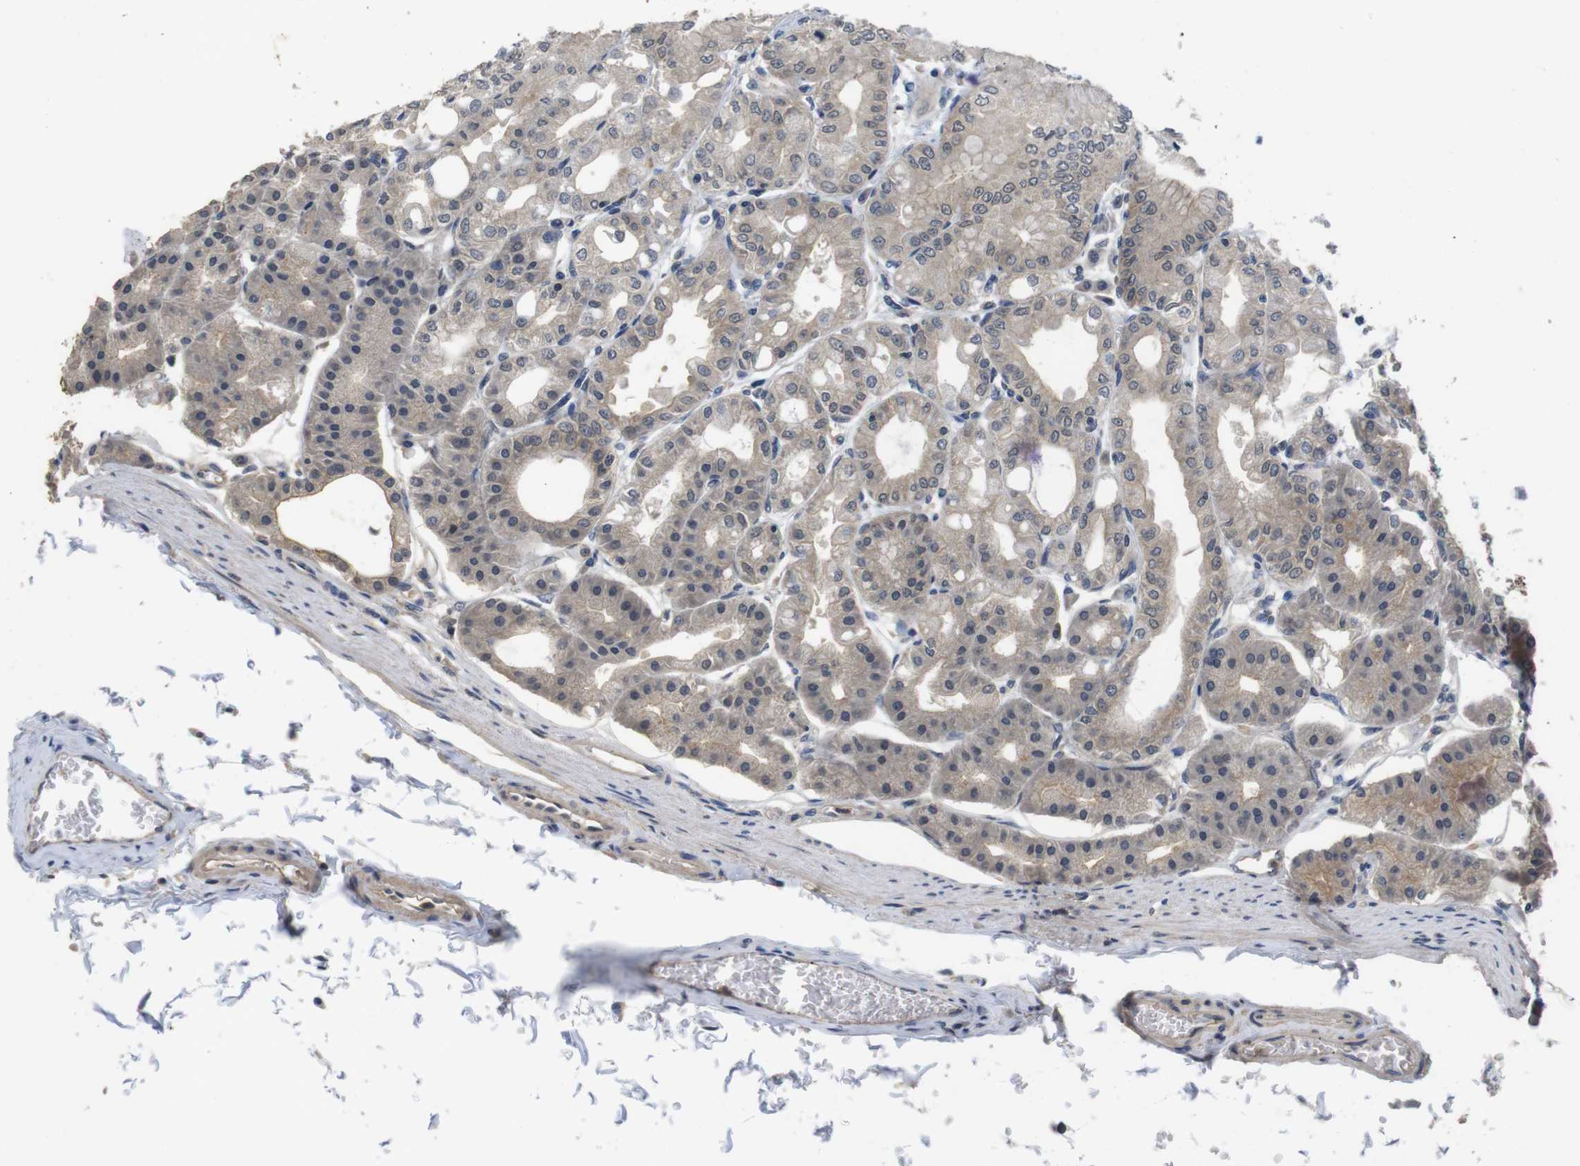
{"staining": {"intensity": "weak", "quantity": ">75%", "location": "cytoplasmic/membranous"}, "tissue": "stomach", "cell_type": "Glandular cells", "image_type": "normal", "snomed": [{"axis": "morphology", "description": "Normal tissue, NOS"}, {"axis": "topography", "description": "Stomach, lower"}], "caption": "Immunohistochemical staining of normal stomach displays weak cytoplasmic/membranous protein positivity in about >75% of glandular cells.", "gene": "FADD", "patient": {"sex": "male", "age": 71}}